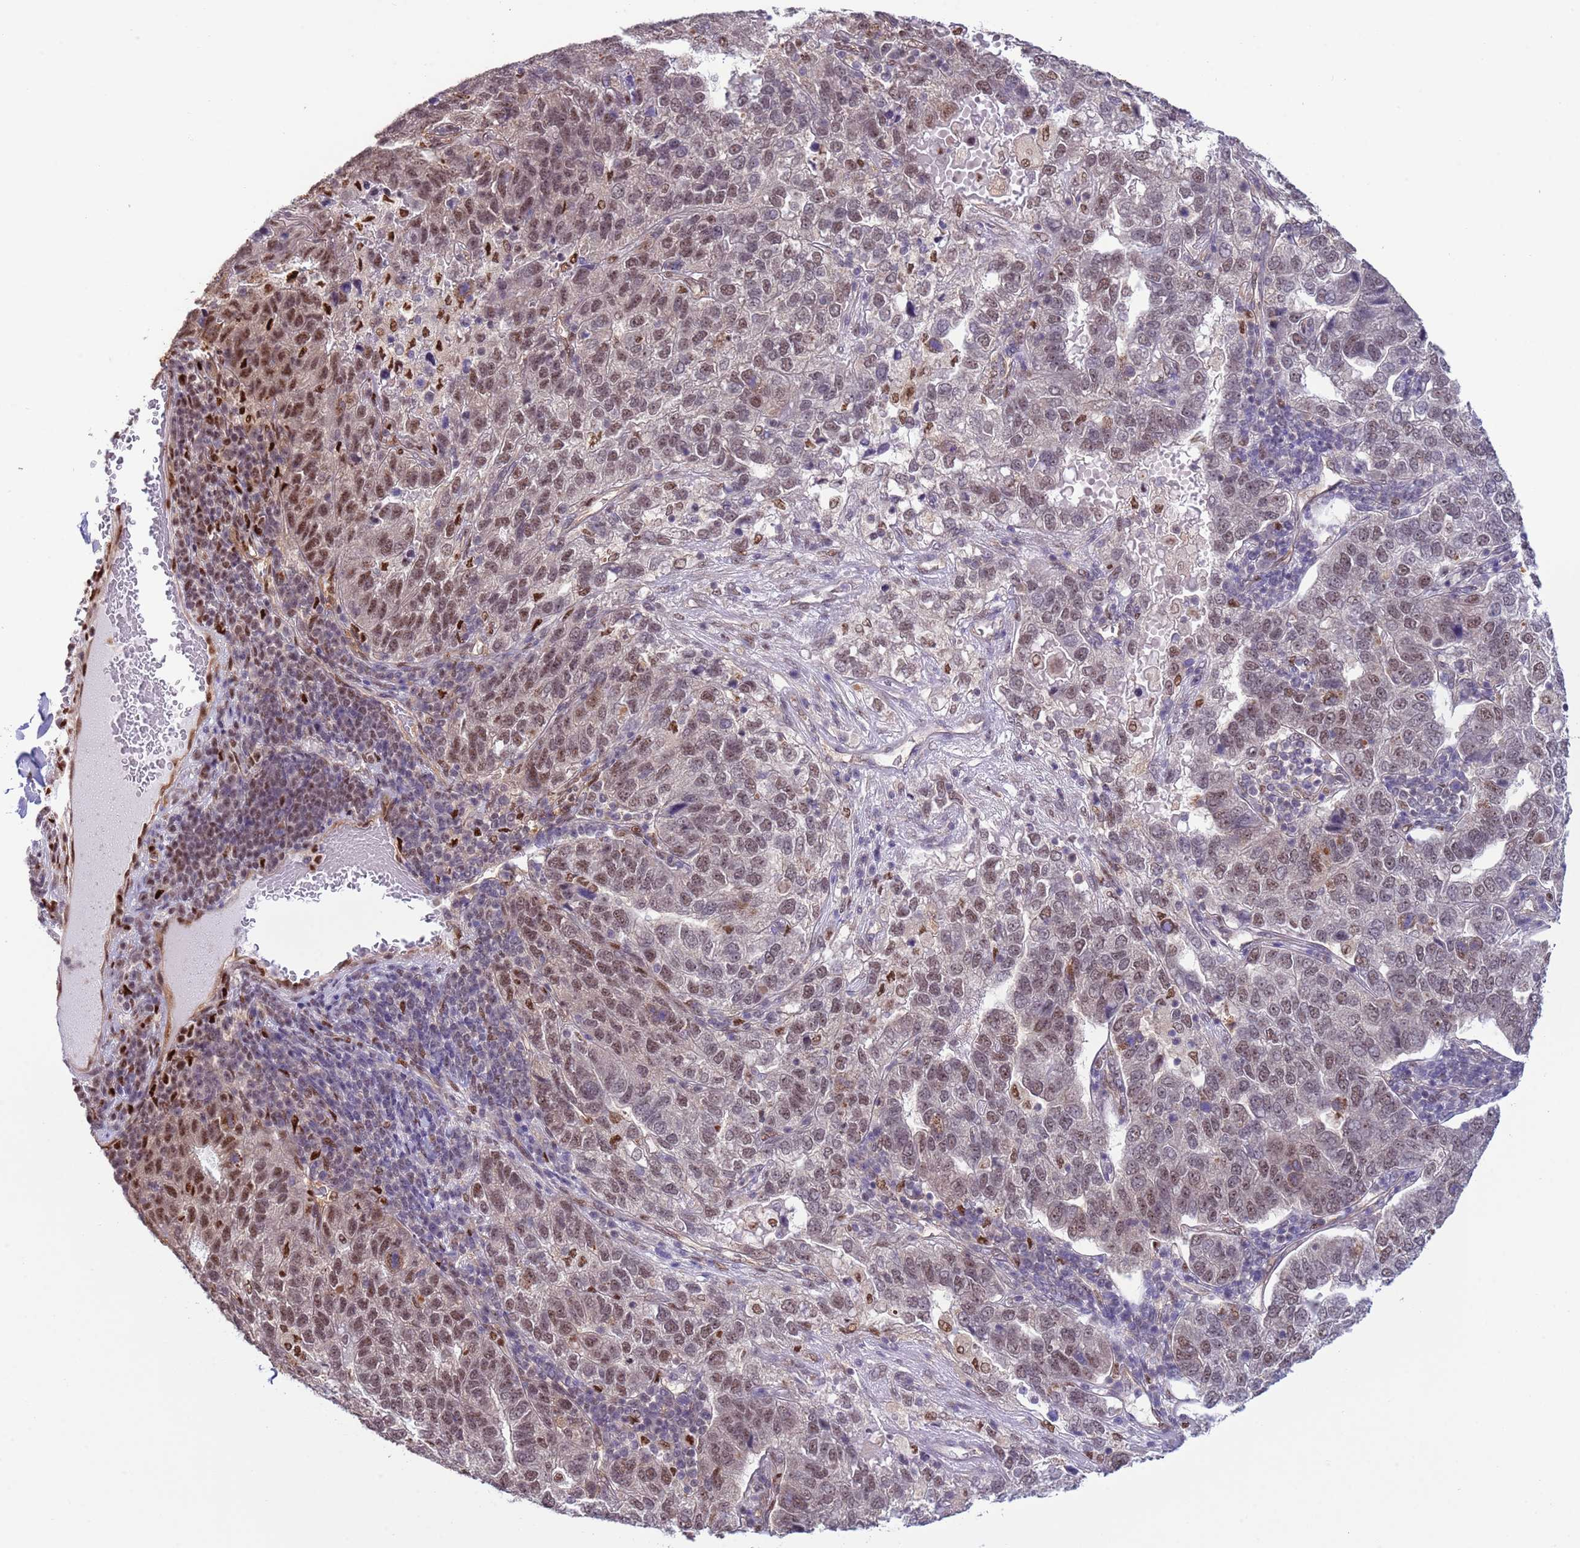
{"staining": {"intensity": "strong", "quantity": "25%-75%", "location": "nuclear"}, "tissue": "pancreatic cancer", "cell_type": "Tumor cells", "image_type": "cancer", "snomed": [{"axis": "morphology", "description": "Adenocarcinoma, NOS"}, {"axis": "topography", "description": "Pancreas"}], "caption": "Protein expression analysis of human pancreatic cancer reveals strong nuclear positivity in approximately 25%-75% of tumor cells.", "gene": "PRPF6", "patient": {"sex": "female", "age": 61}}